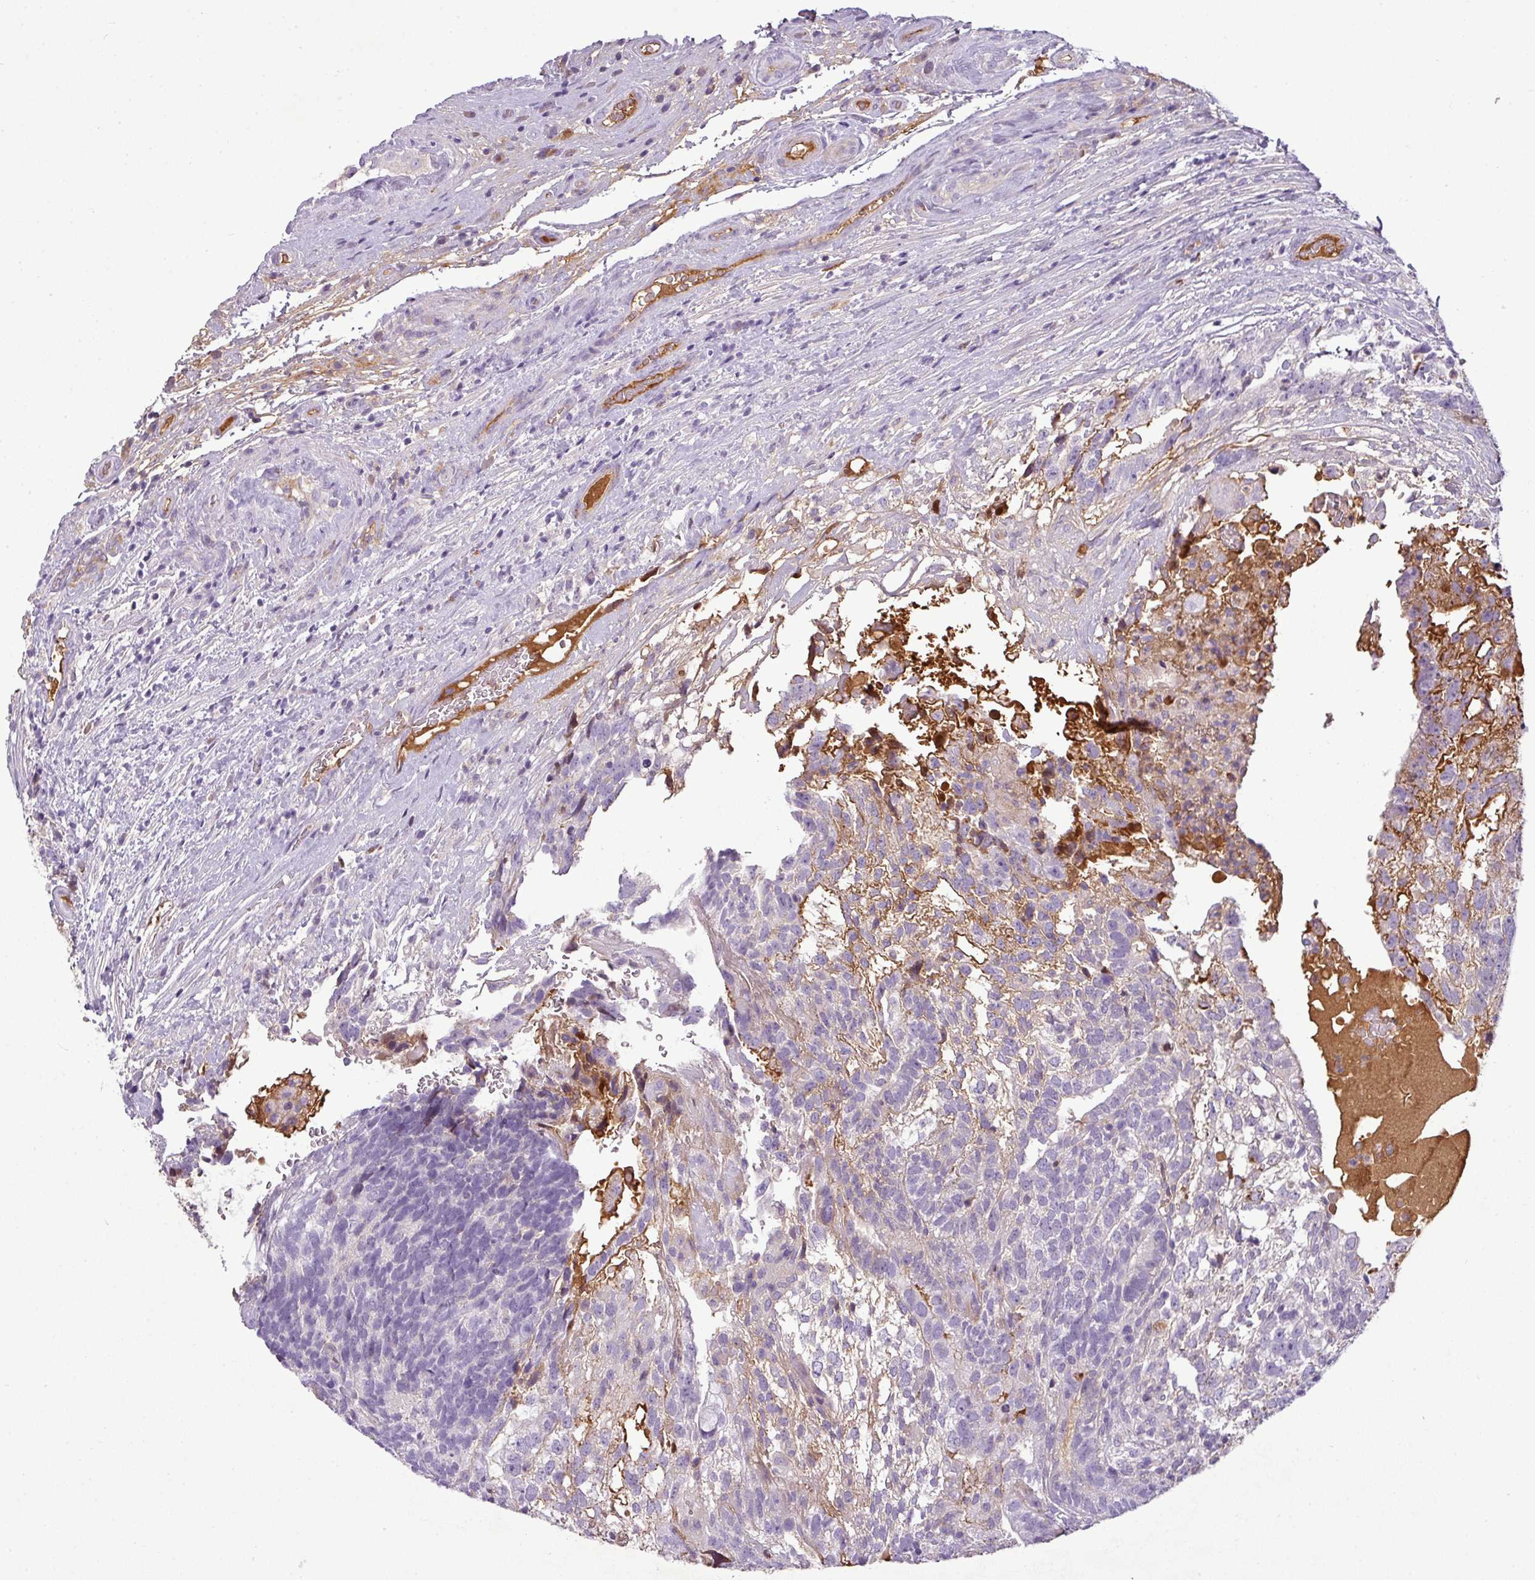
{"staining": {"intensity": "negative", "quantity": "none", "location": "none"}, "tissue": "testis cancer", "cell_type": "Tumor cells", "image_type": "cancer", "snomed": [{"axis": "morphology", "description": "Seminoma, NOS"}, {"axis": "morphology", "description": "Carcinoma, Embryonal, NOS"}, {"axis": "topography", "description": "Testis"}], "caption": "This histopathology image is of testis seminoma stained with immunohistochemistry to label a protein in brown with the nuclei are counter-stained blue. There is no positivity in tumor cells.", "gene": "C4B", "patient": {"sex": "male", "age": 41}}